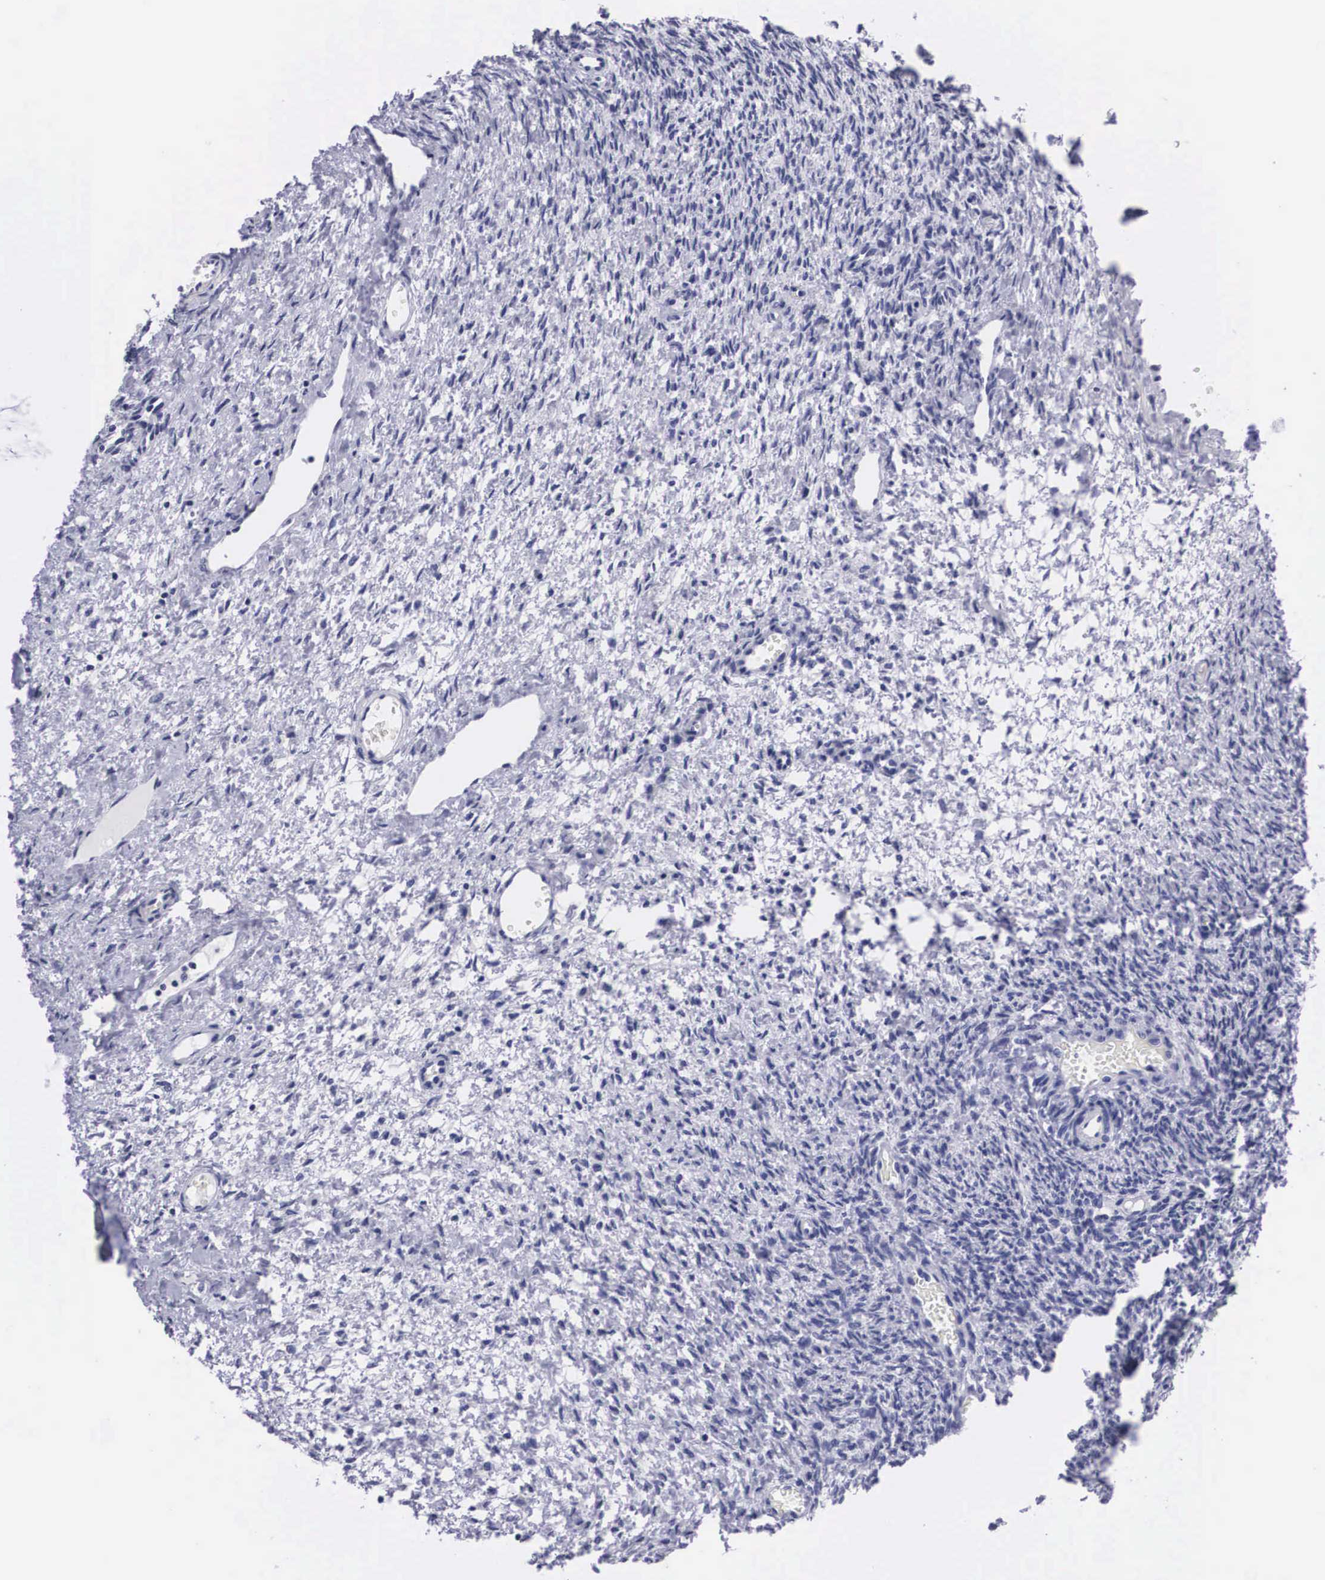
{"staining": {"intensity": "negative", "quantity": "none", "location": "none"}, "tissue": "ovary", "cell_type": "Follicle cells", "image_type": "normal", "snomed": [{"axis": "morphology", "description": "Normal tissue, NOS"}, {"axis": "topography", "description": "Ovary"}], "caption": "Follicle cells show no significant positivity in benign ovary. (DAB immunohistochemistry (IHC), high magnification).", "gene": "C22orf31", "patient": {"sex": "female", "age": 32}}